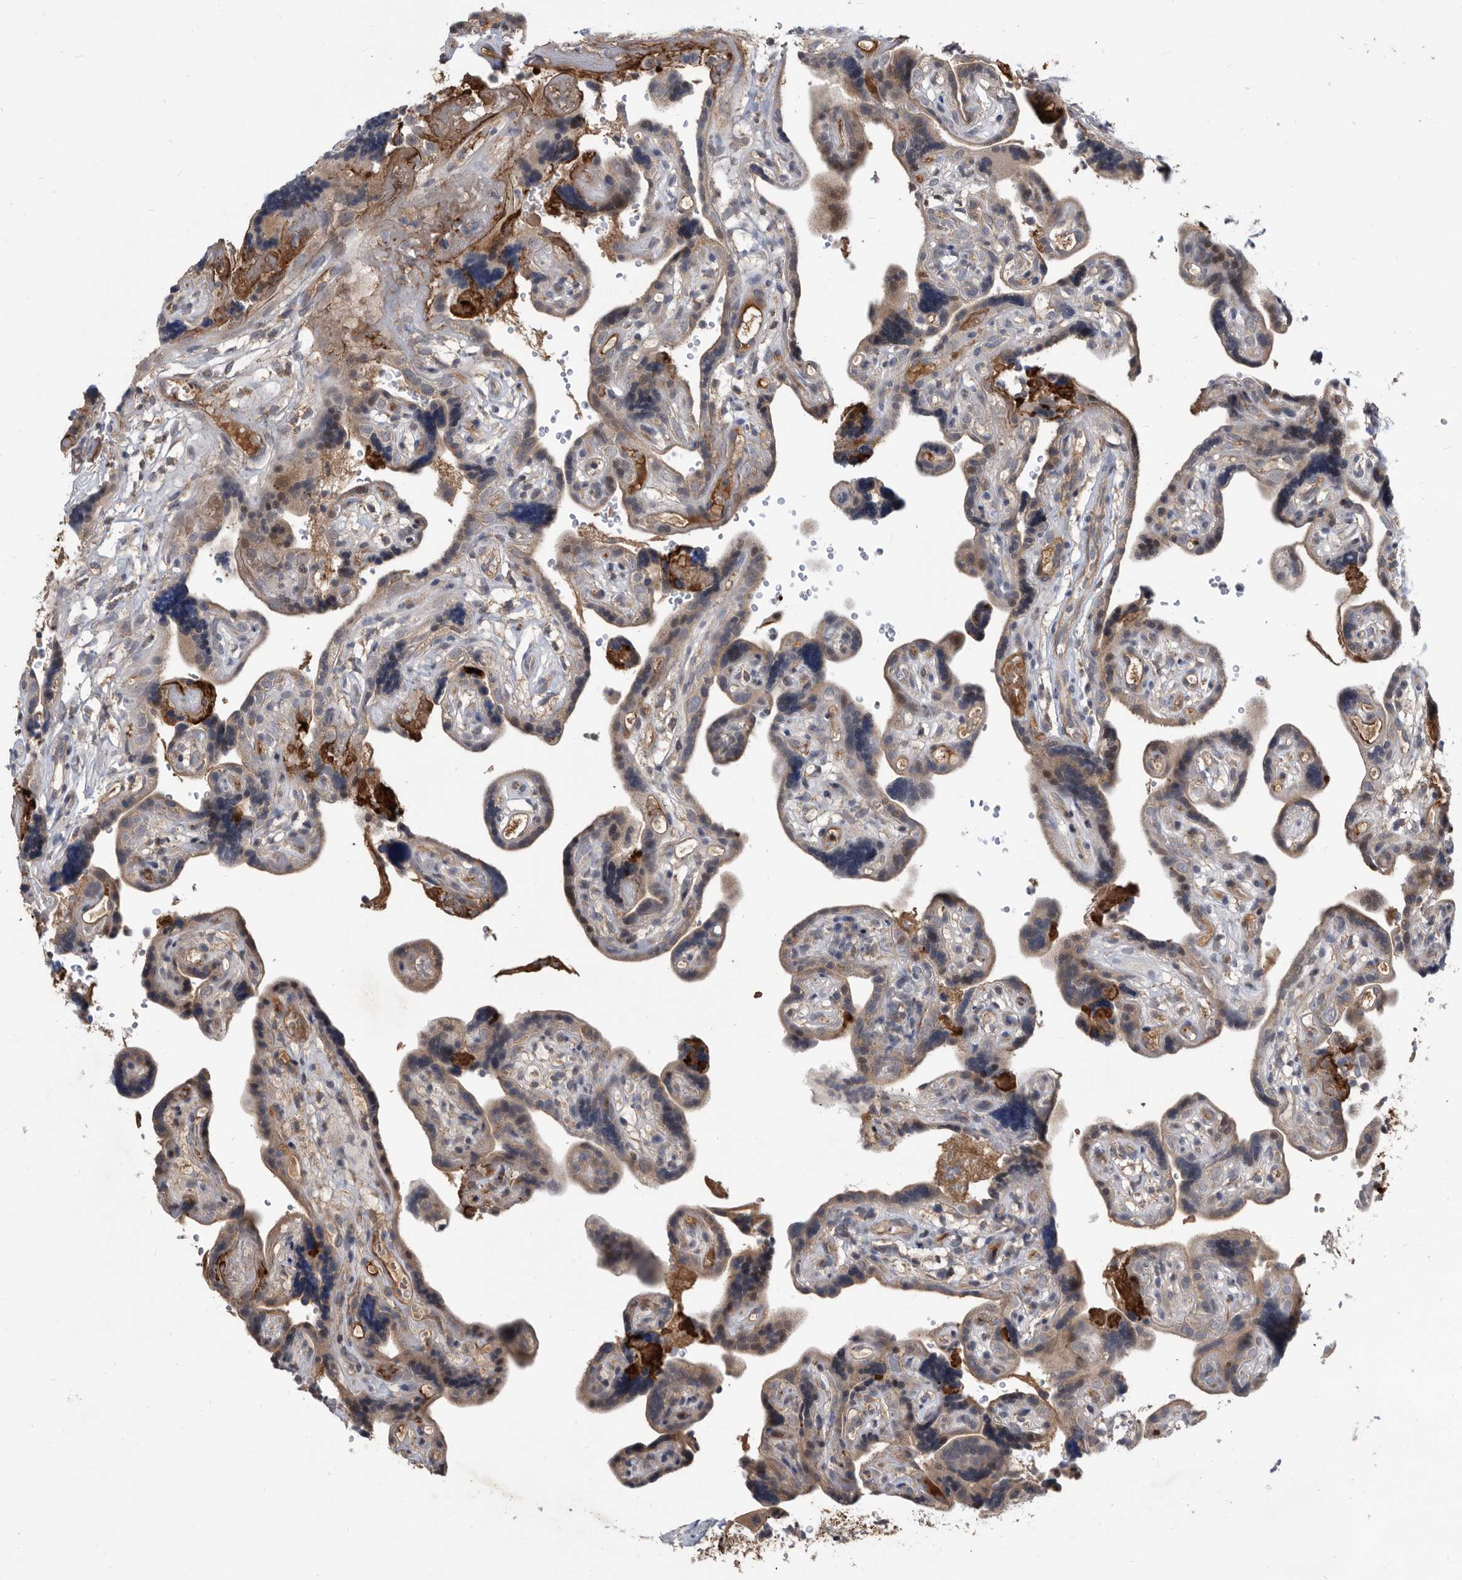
{"staining": {"intensity": "moderate", "quantity": "25%-75%", "location": "cytoplasmic/membranous"}, "tissue": "placenta", "cell_type": "Decidual cells", "image_type": "normal", "snomed": [{"axis": "morphology", "description": "Normal tissue, NOS"}, {"axis": "topography", "description": "Placenta"}], "caption": "Placenta stained with DAB immunohistochemistry (IHC) demonstrates medium levels of moderate cytoplasmic/membranous staining in about 25%-75% of decidual cells. The staining is performed using DAB (3,3'-diaminobenzidine) brown chromogen to label protein expression. The nuclei are counter-stained blue using hematoxylin.", "gene": "PI15", "patient": {"sex": "female", "age": 30}}